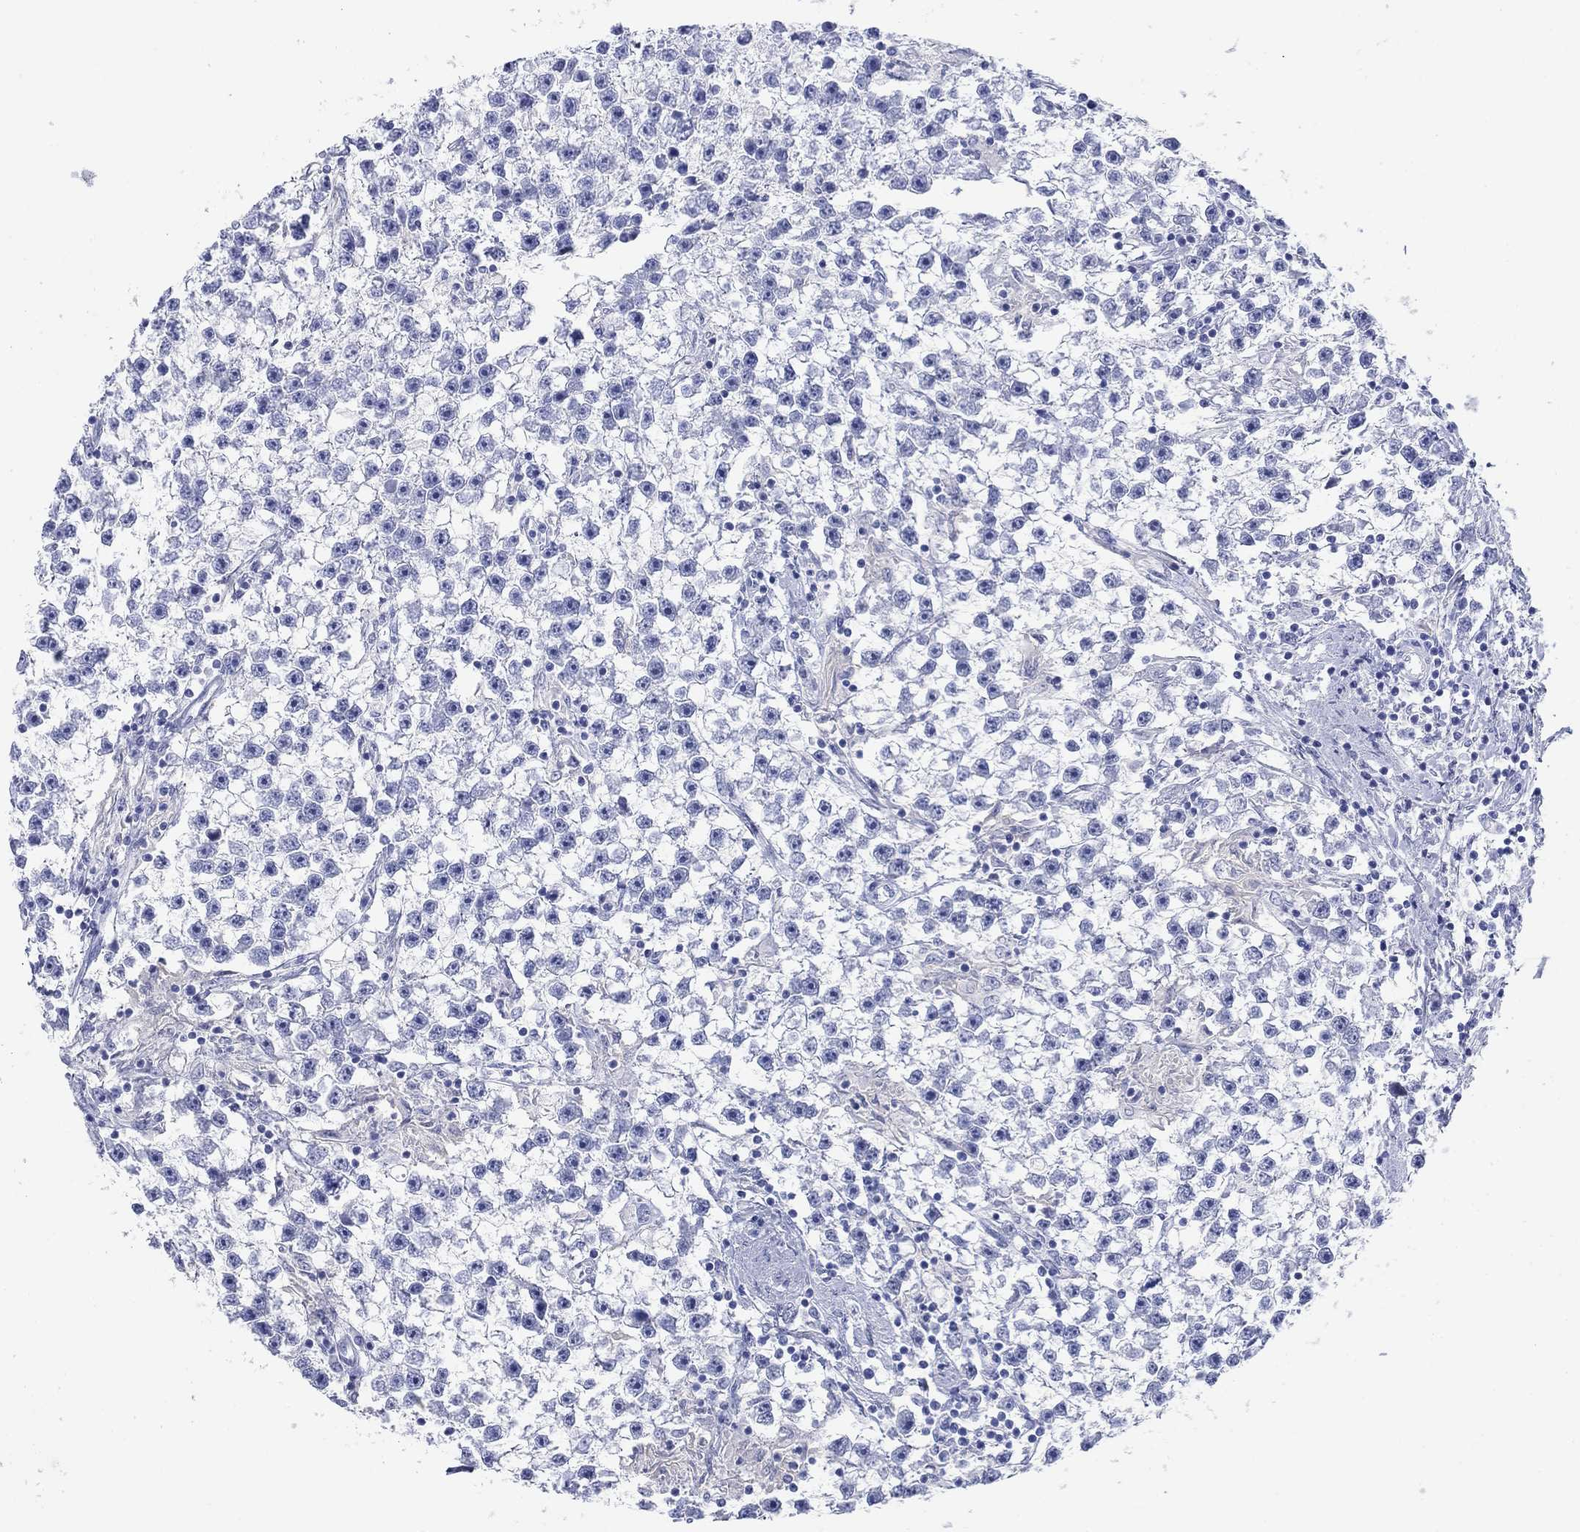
{"staining": {"intensity": "negative", "quantity": "none", "location": "none"}, "tissue": "testis cancer", "cell_type": "Tumor cells", "image_type": "cancer", "snomed": [{"axis": "morphology", "description": "Seminoma, NOS"}, {"axis": "topography", "description": "Testis"}], "caption": "Testis cancer stained for a protein using immunohistochemistry (IHC) displays no expression tumor cells.", "gene": "ATP1B1", "patient": {"sex": "male", "age": 59}}